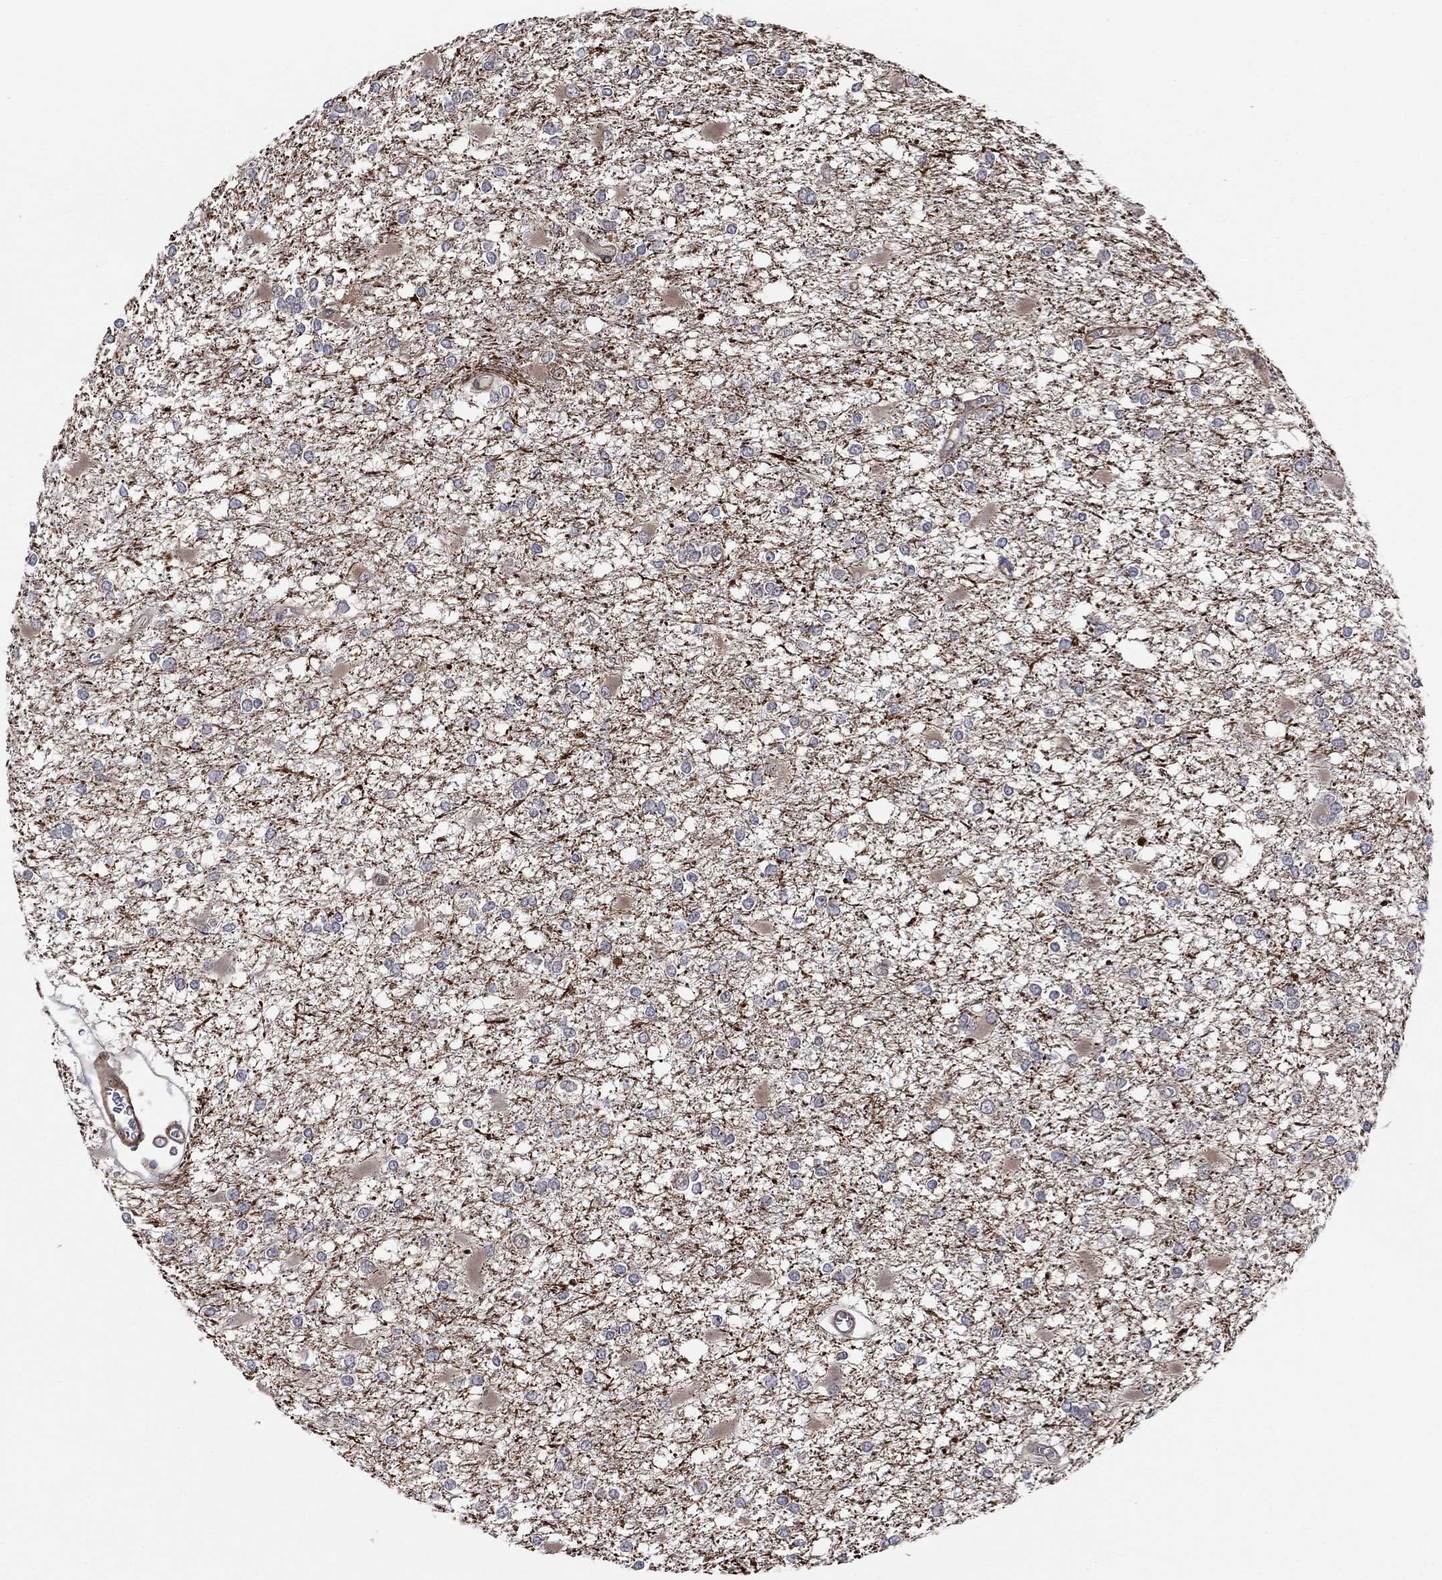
{"staining": {"intensity": "weak", "quantity": "<25%", "location": "cytoplasmic/membranous"}, "tissue": "glioma", "cell_type": "Tumor cells", "image_type": "cancer", "snomed": [{"axis": "morphology", "description": "Glioma, malignant, High grade"}, {"axis": "topography", "description": "Cerebral cortex"}], "caption": "There is no significant staining in tumor cells of glioma.", "gene": "SNCG", "patient": {"sex": "male", "age": 79}}